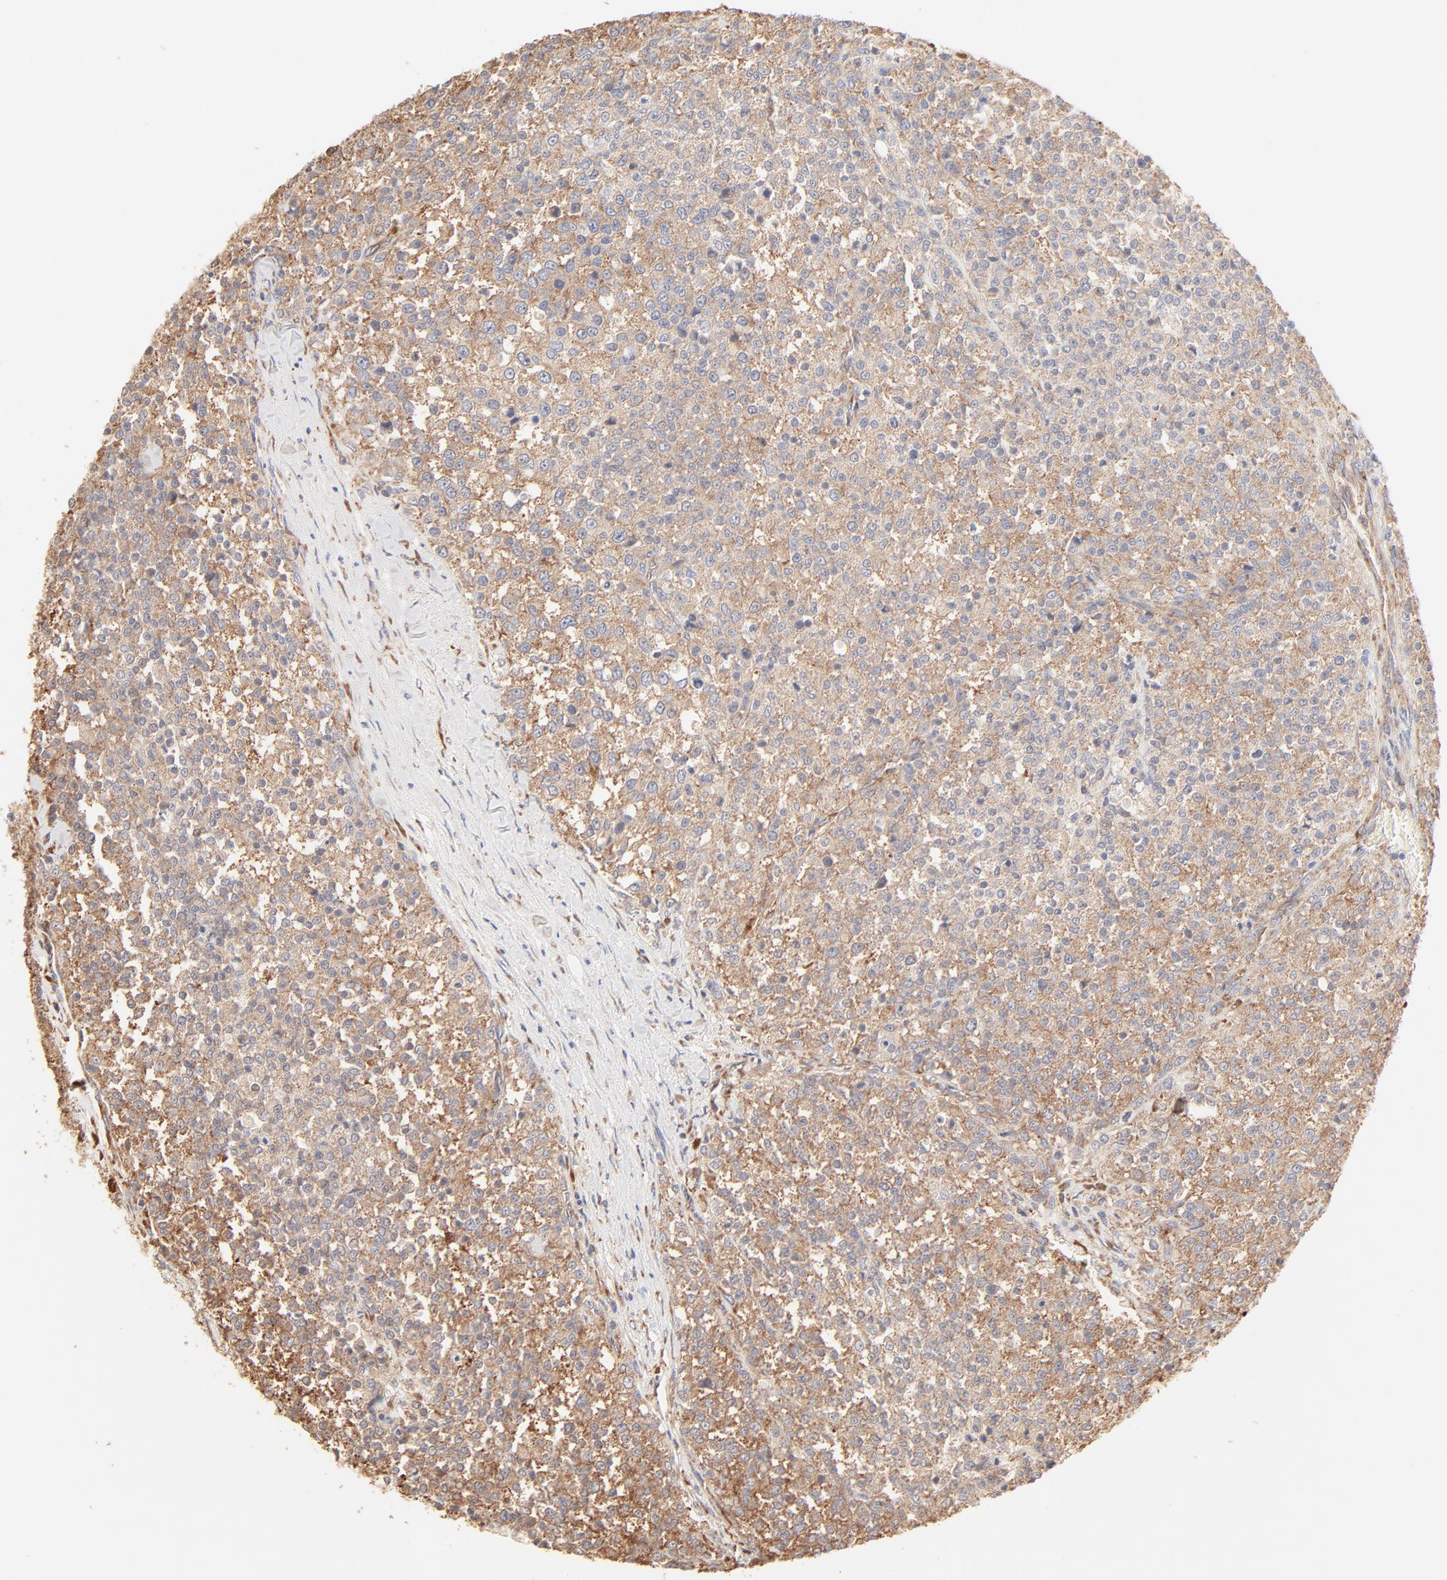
{"staining": {"intensity": "weak", "quantity": ">75%", "location": "cytoplasmic/membranous"}, "tissue": "testis cancer", "cell_type": "Tumor cells", "image_type": "cancer", "snomed": [{"axis": "morphology", "description": "Seminoma, NOS"}, {"axis": "topography", "description": "Testis"}], "caption": "Protein expression analysis of human testis cancer reveals weak cytoplasmic/membranous expression in about >75% of tumor cells. (DAB IHC with brightfield microscopy, high magnification).", "gene": "RPS20", "patient": {"sex": "male", "age": 59}}